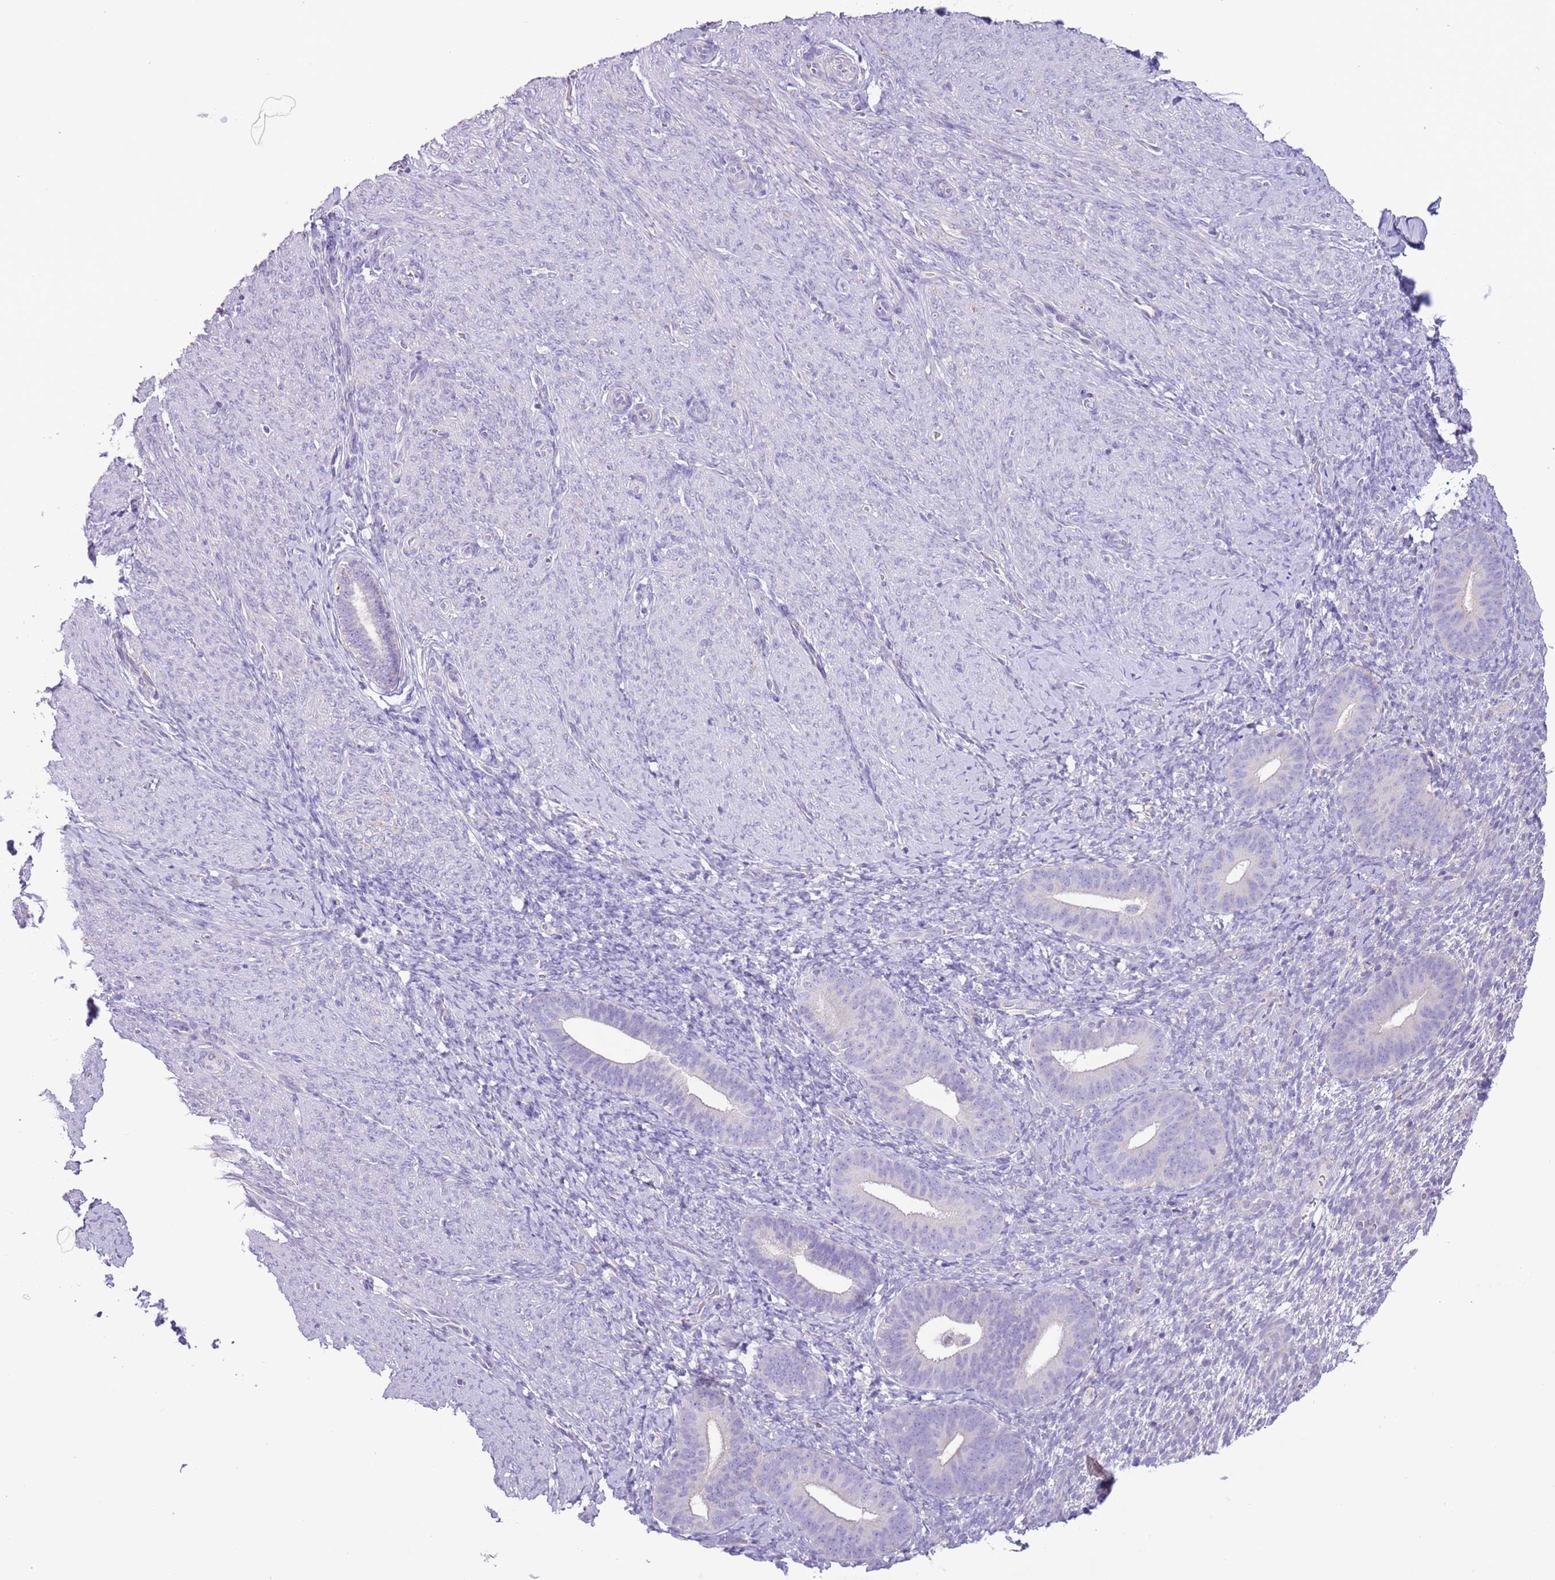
{"staining": {"intensity": "negative", "quantity": "none", "location": "none"}, "tissue": "endometrium", "cell_type": "Cells in endometrial stroma", "image_type": "normal", "snomed": [{"axis": "morphology", "description": "Normal tissue, NOS"}, {"axis": "topography", "description": "Endometrium"}], "caption": "Histopathology image shows no protein expression in cells in endometrial stroma of normal endometrium. Nuclei are stained in blue.", "gene": "ZNF697", "patient": {"sex": "female", "age": 65}}